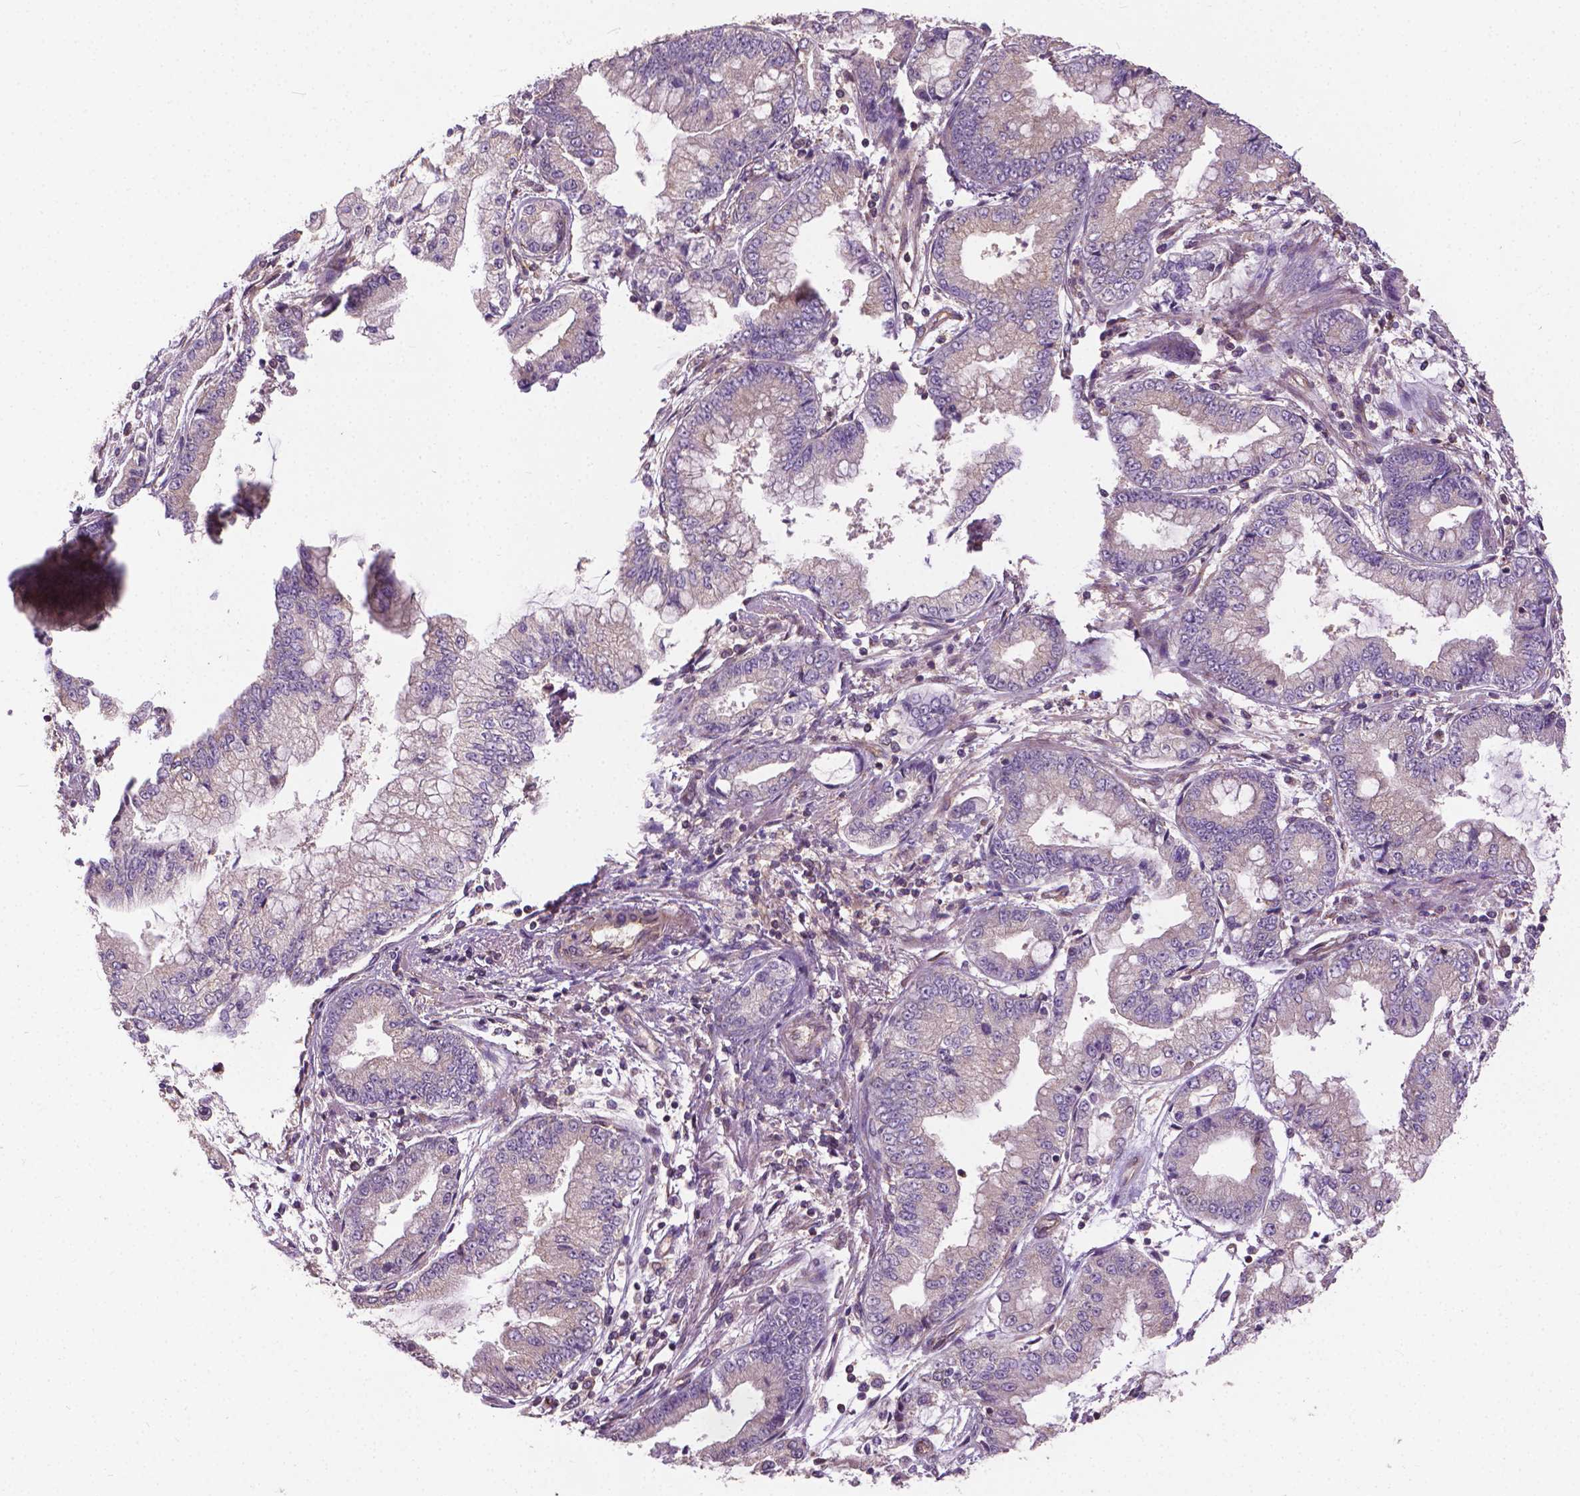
{"staining": {"intensity": "negative", "quantity": "none", "location": "none"}, "tissue": "stomach cancer", "cell_type": "Tumor cells", "image_type": "cancer", "snomed": [{"axis": "morphology", "description": "Adenocarcinoma, NOS"}, {"axis": "topography", "description": "Stomach, upper"}], "caption": "DAB (3,3'-diaminobenzidine) immunohistochemical staining of stomach cancer (adenocarcinoma) exhibits no significant expression in tumor cells.", "gene": "MZT1", "patient": {"sex": "female", "age": 74}}